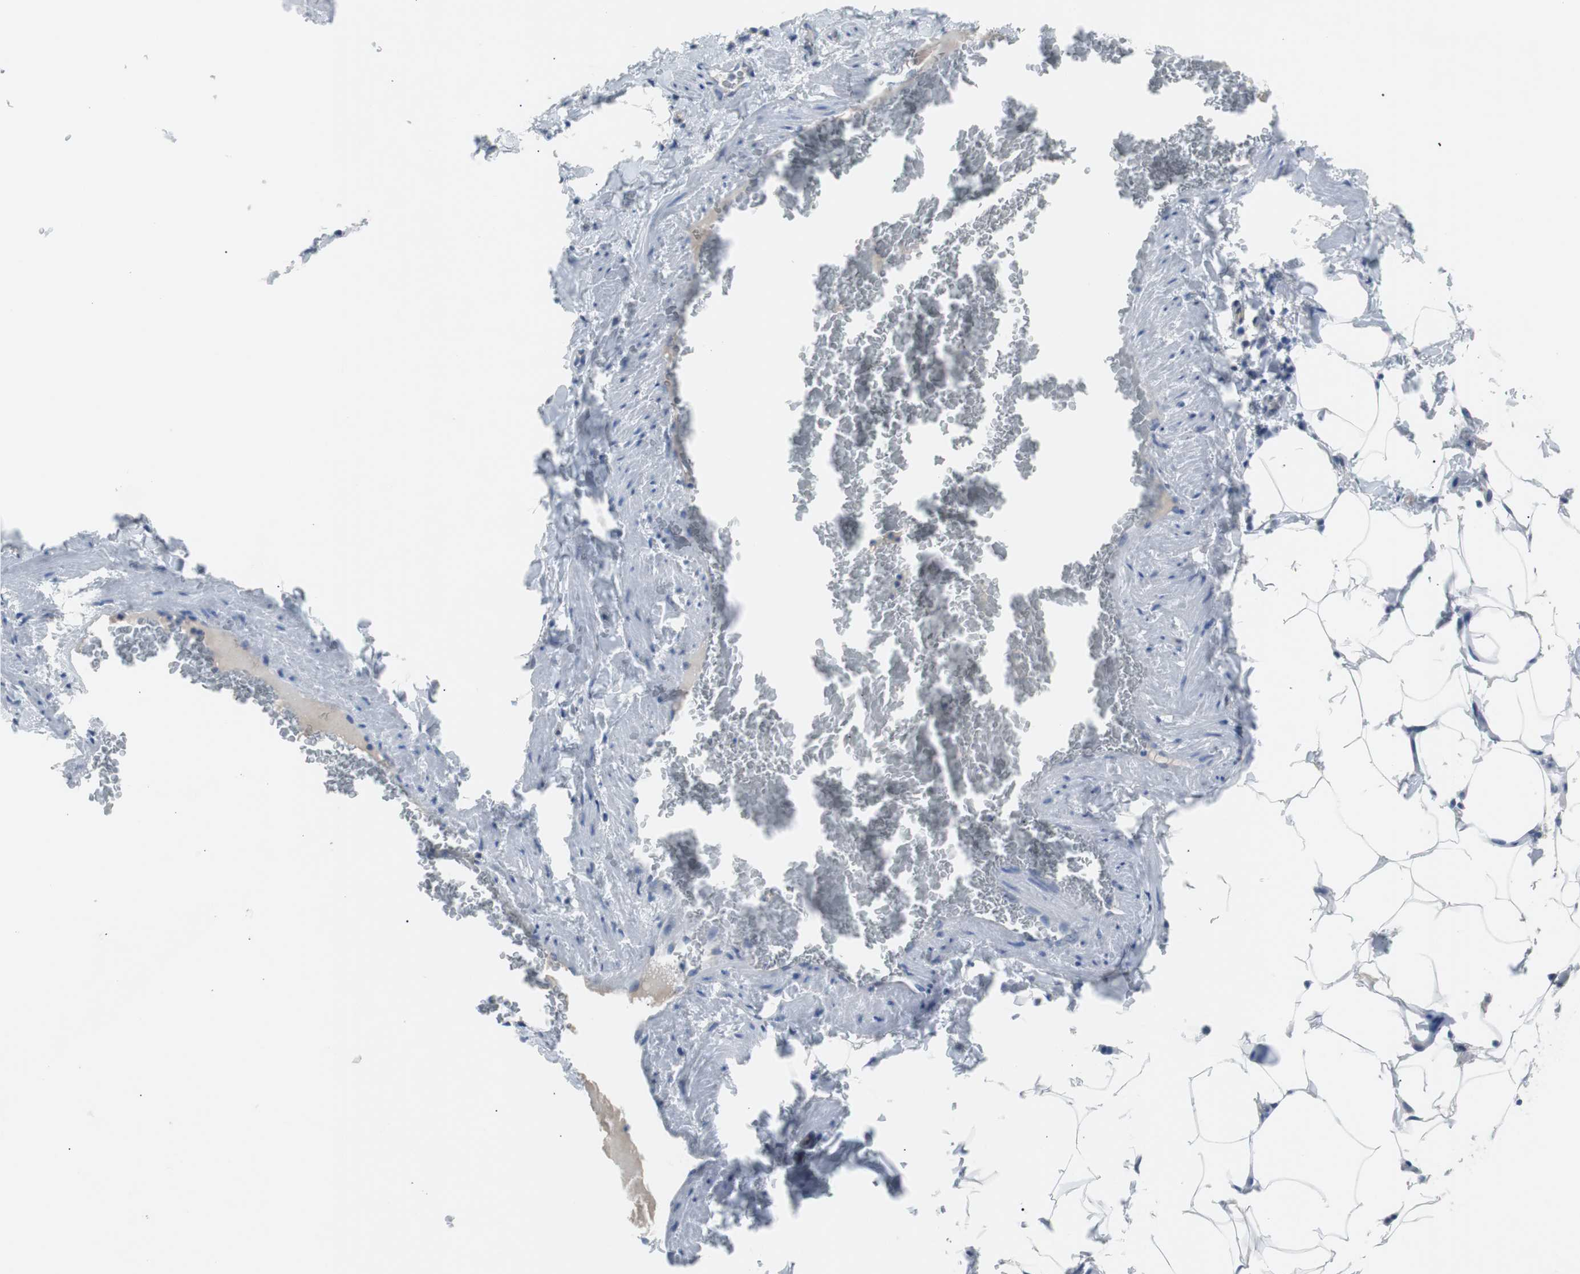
{"staining": {"intensity": "negative", "quantity": "none", "location": "none"}, "tissue": "adipose tissue", "cell_type": "Adipocytes", "image_type": "normal", "snomed": [{"axis": "morphology", "description": "Normal tissue, NOS"}, {"axis": "topography", "description": "Vascular tissue"}], "caption": "This is an immunohistochemistry (IHC) image of unremarkable human adipose tissue. There is no expression in adipocytes.", "gene": "EEF2K", "patient": {"sex": "male", "age": 41}}